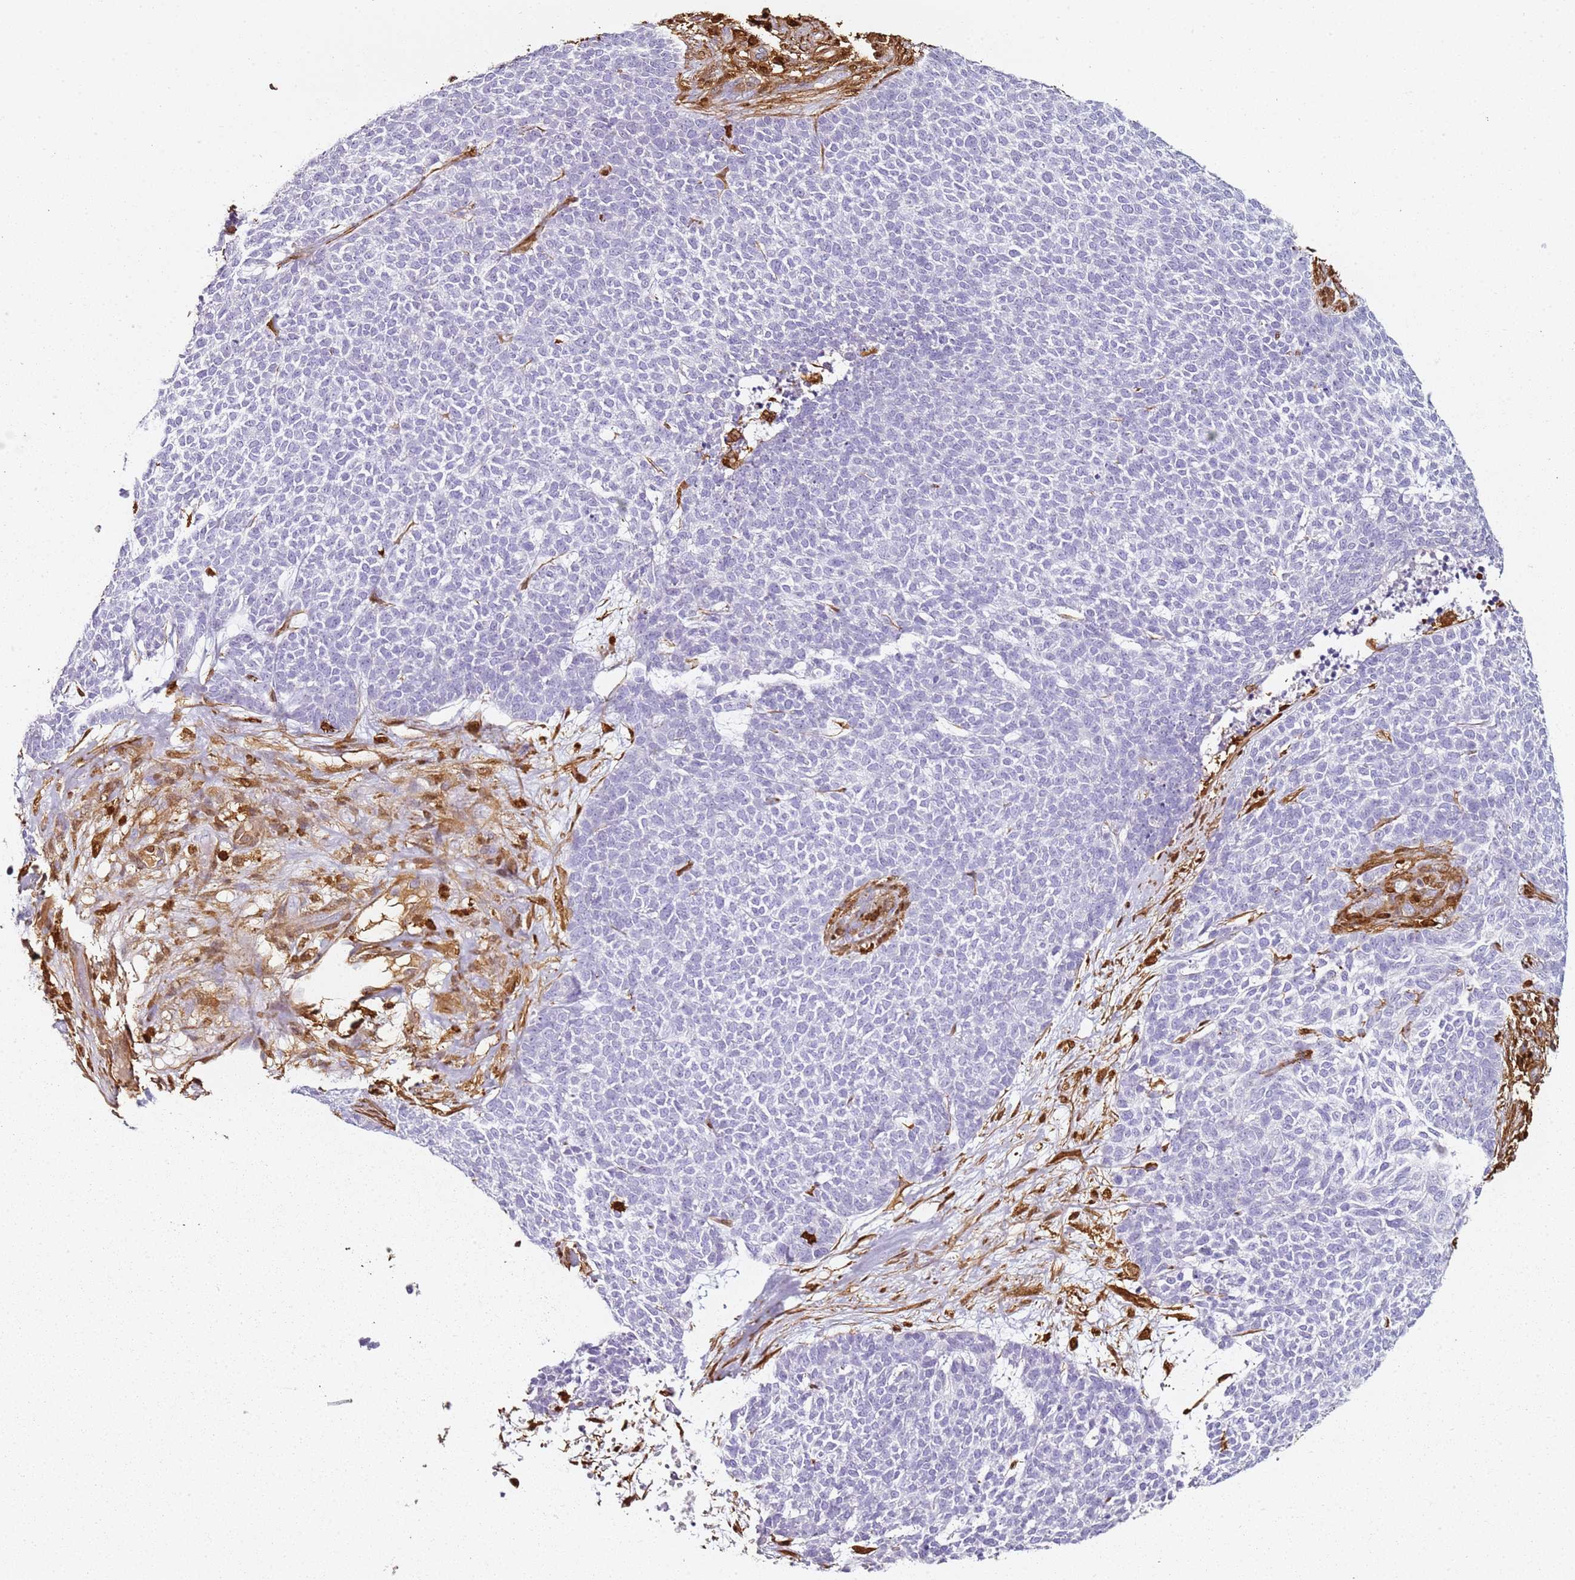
{"staining": {"intensity": "negative", "quantity": "none", "location": "none"}, "tissue": "skin cancer", "cell_type": "Tumor cells", "image_type": "cancer", "snomed": [{"axis": "morphology", "description": "Basal cell carcinoma"}, {"axis": "topography", "description": "Skin"}], "caption": "High magnification brightfield microscopy of basal cell carcinoma (skin) stained with DAB (brown) and counterstained with hematoxylin (blue): tumor cells show no significant staining.", "gene": "S100A4", "patient": {"sex": "female", "age": 84}}